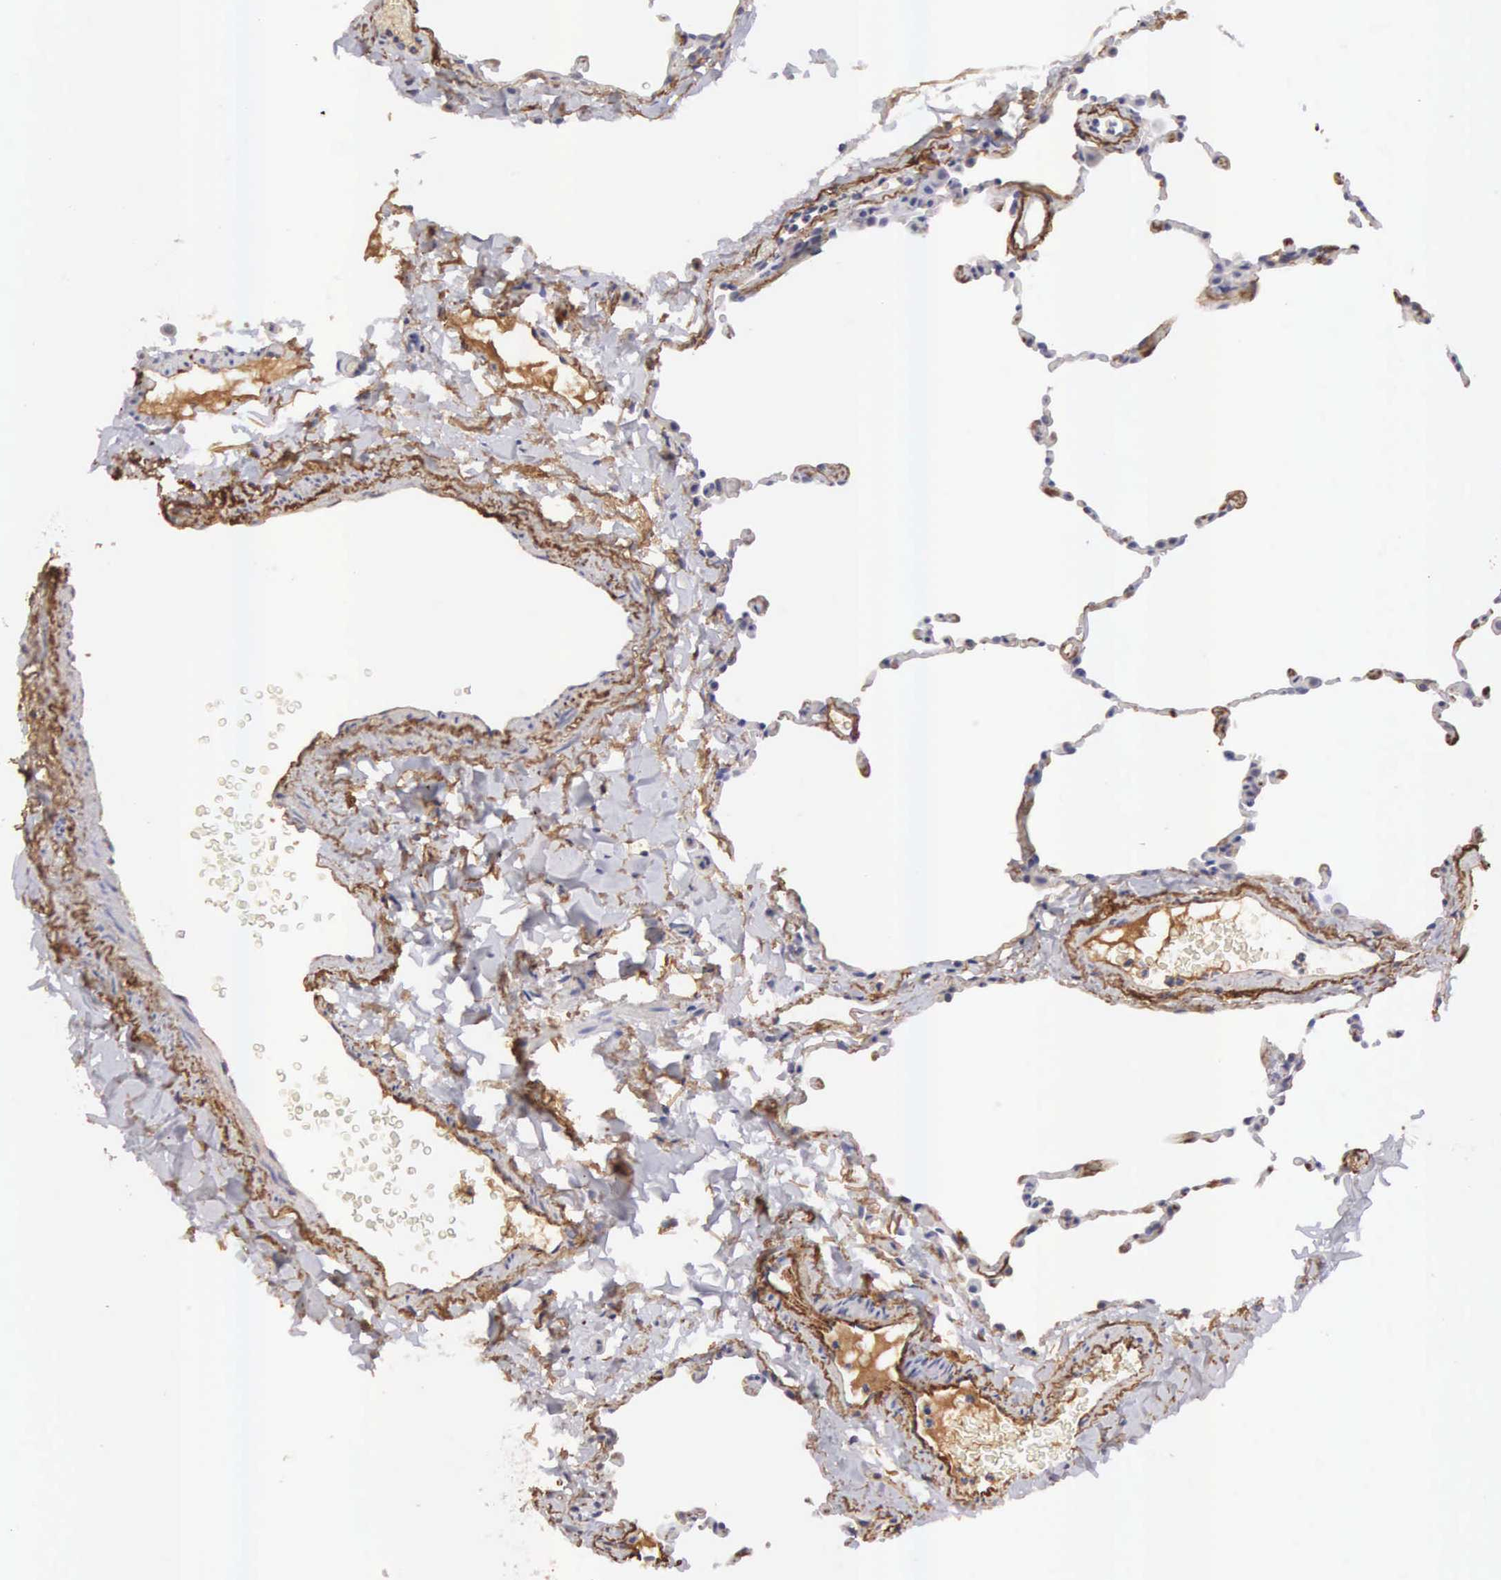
{"staining": {"intensity": "negative", "quantity": "none", "location": "none"}, "tissue": "lung", "cell_type": "Alveolar cells", "image_type": "normal", "snomed": [{"axis": "morphology", "description": "Normal tissue, NOS"}, {"axis": "topography", "description": "Lung"}], "caption": "Immunohistochemical staining of unremarkable lung shows no significant staining in alveolar cells. The staining was performed using DAB to visualize the protein expression in brown, while the nuclei were stained in blue with hematoxylin (Magnification: 20x).", "gene": "CLU", "patient": {"sex": "female", "age": 61}}